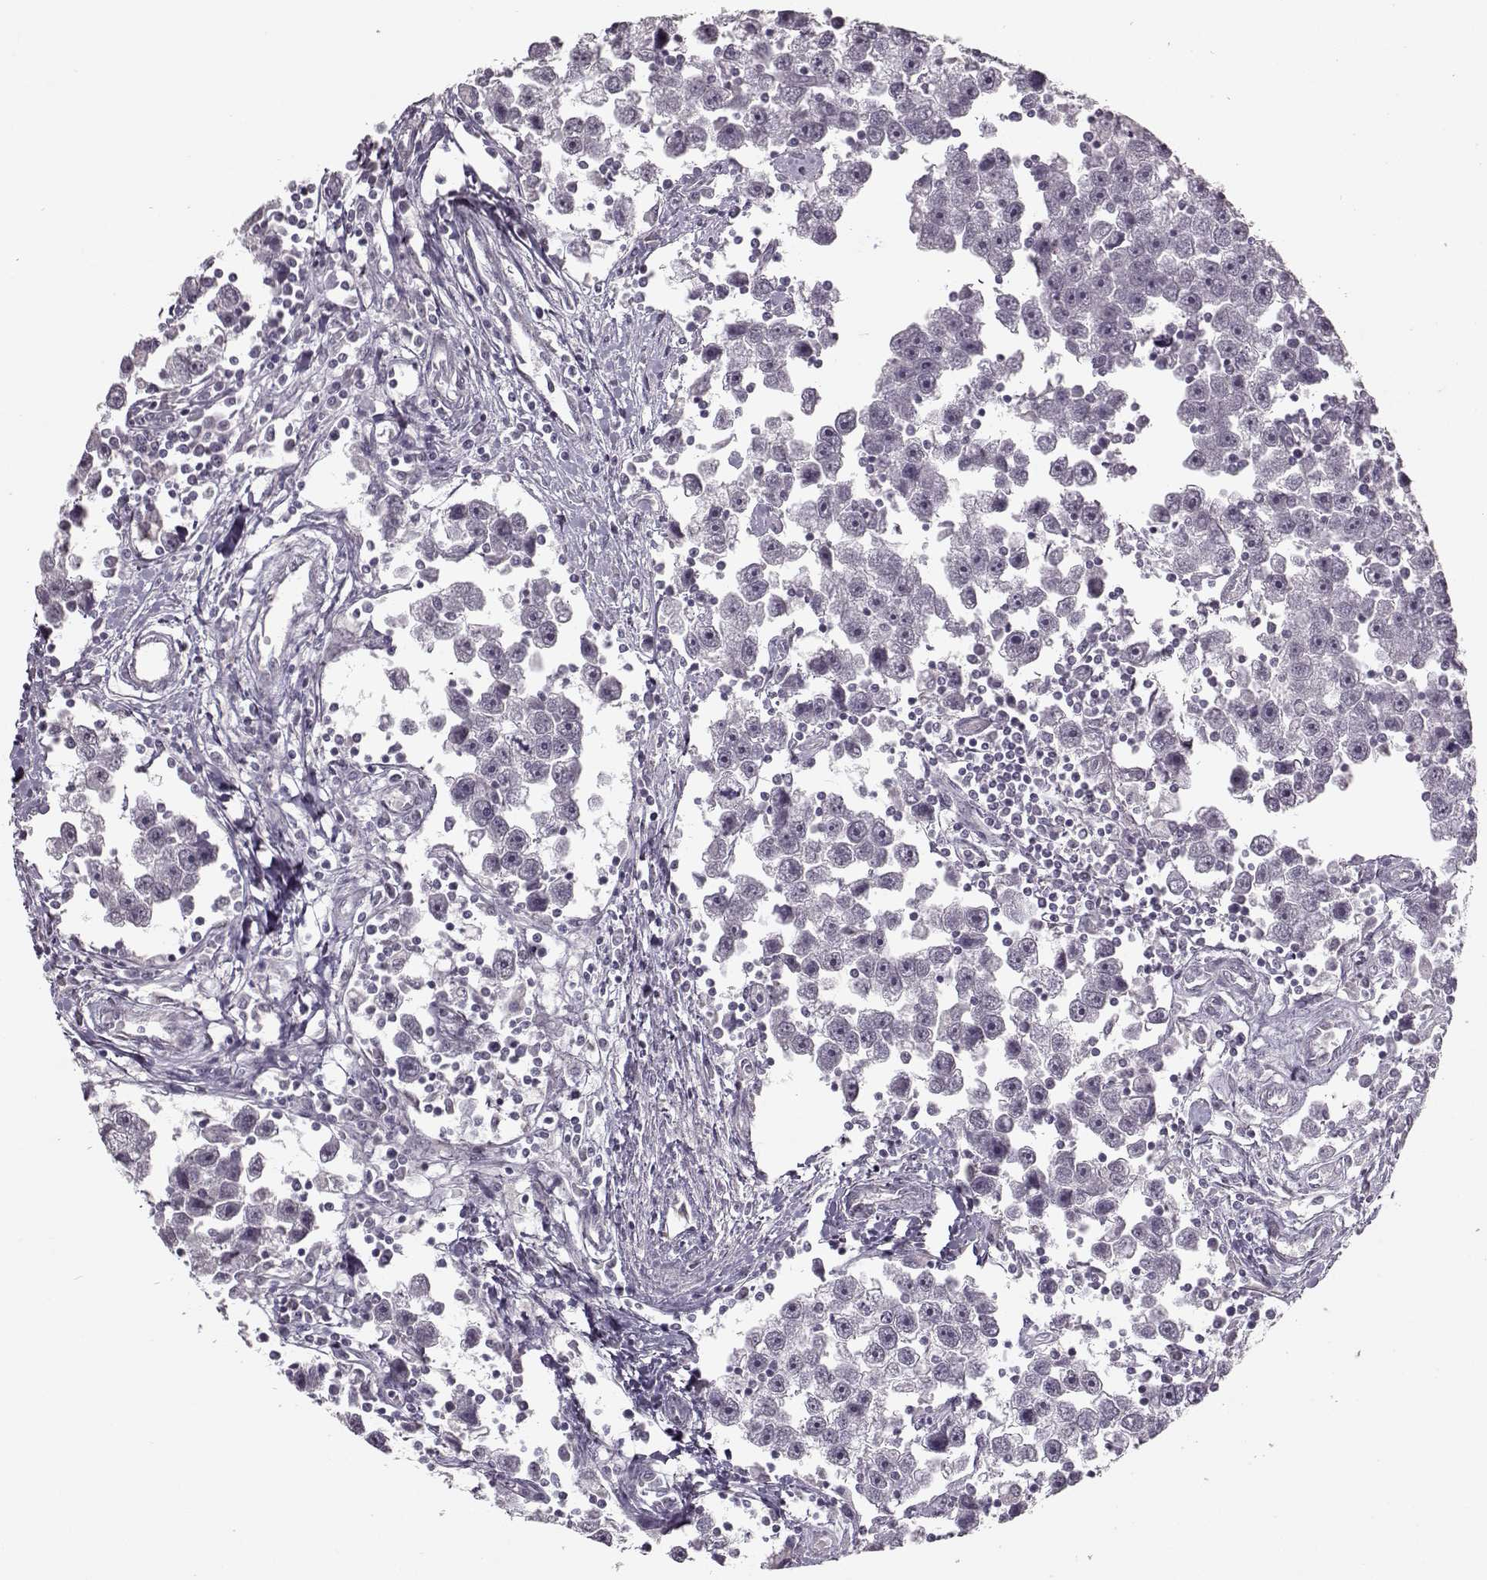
{"staining": {"intensity": "negative", "quantity": "none", "location": "none"}, "tissue": "testis cancer", "cell_type": "Tumor cells", "image_type": "cancer", "snomed": [{"axis": "morphology", "description": "Seminoma, NOS"}, {"axis": "topography", "description": "Testis"}], "caption": "Immunohistochemistry (IHC) micrograph of neoplastic tissue: human testis cancer (seminoma) stained with DAB (3,3'-diaminobenzidine) displays no significant protein expression in tumor cells.", "gene": "MAP6D1", "patient": {"sex": "male", "age": 30}}